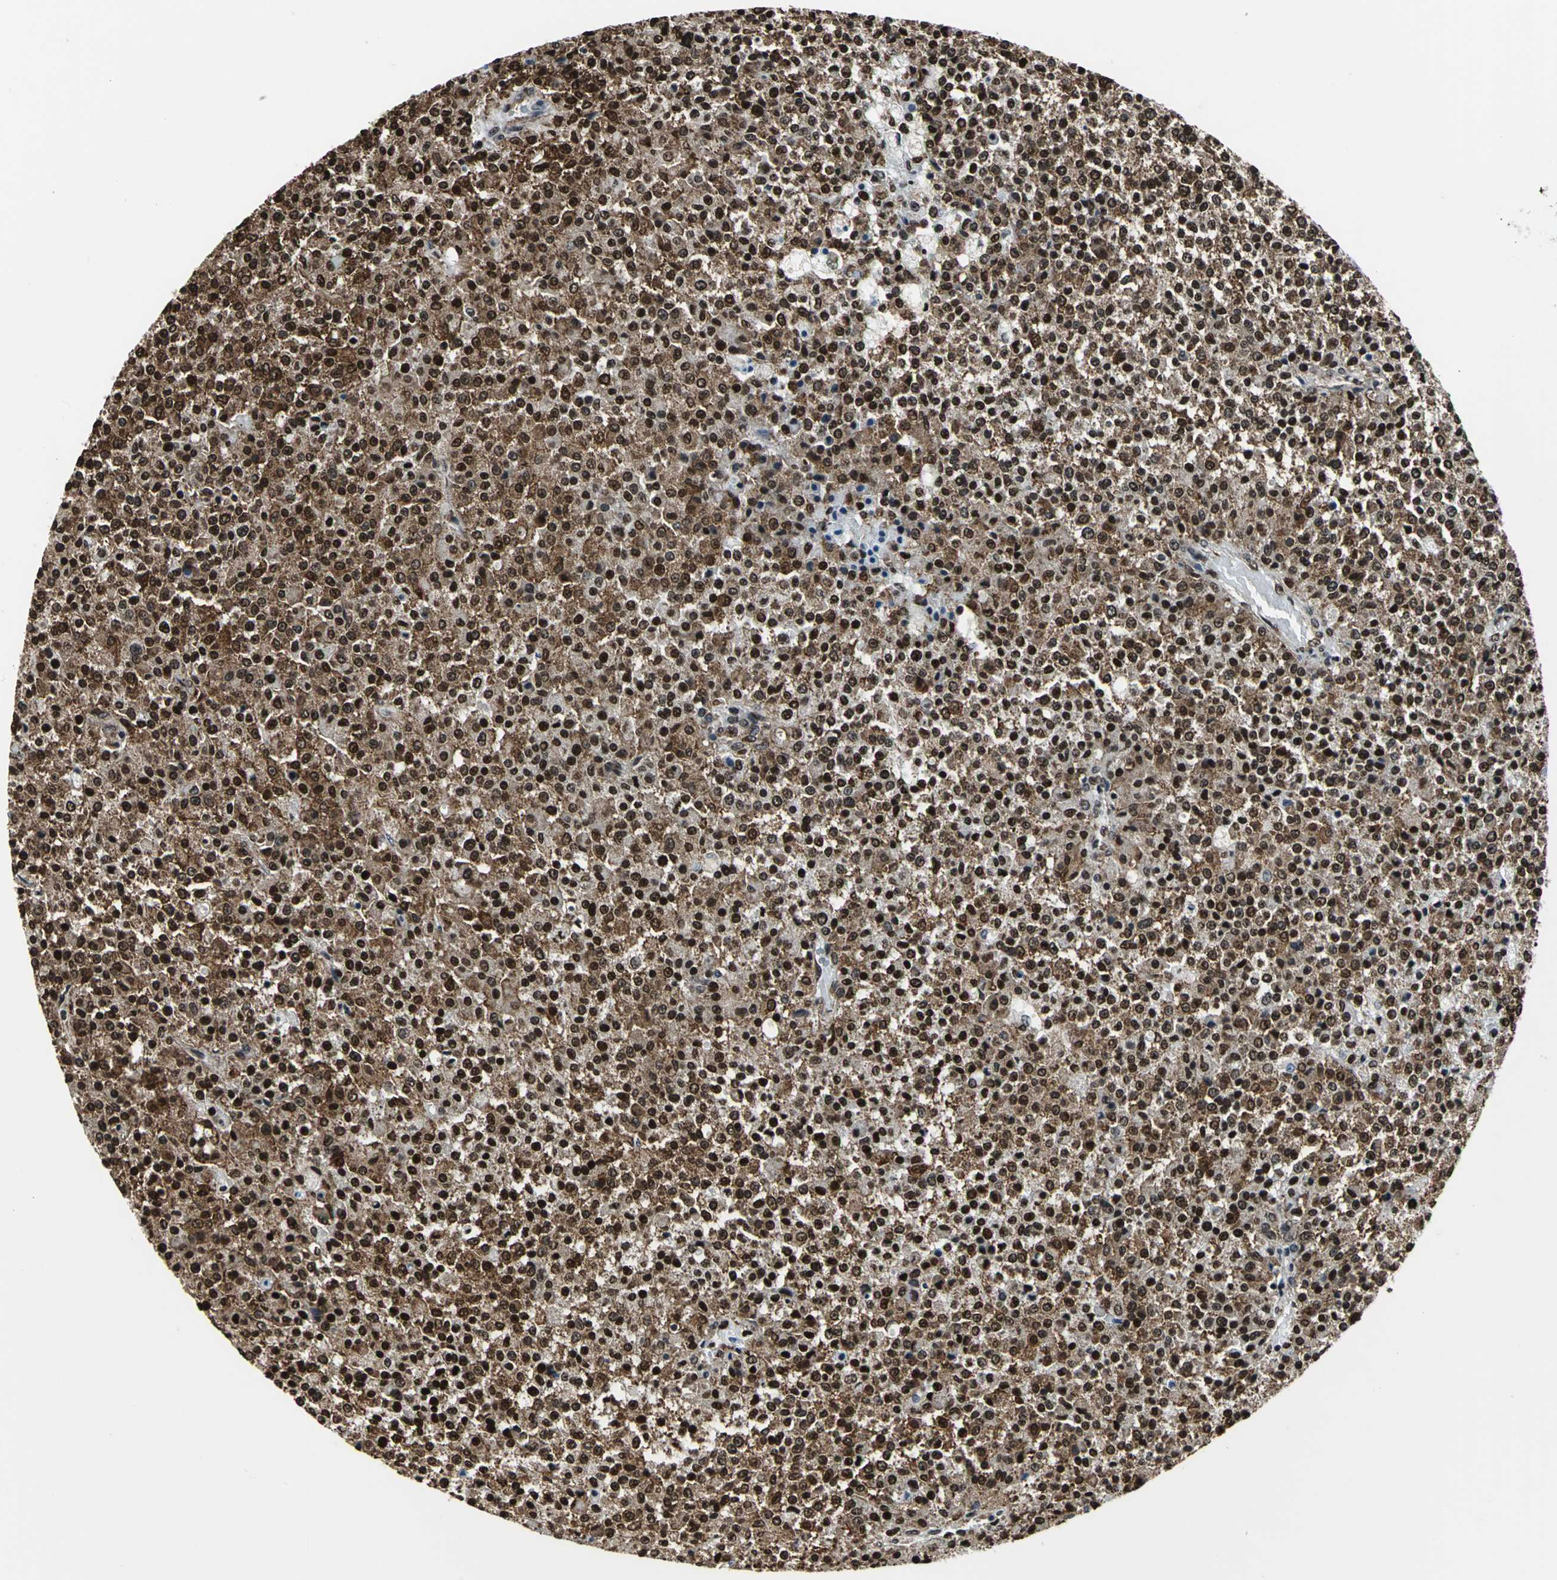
{"staining": {"intensity": "strong", "quantity": ">75%", "location": "cytoplasmic/membranous,nuclear"}, "tissue": "testis cancer", "cell_type": "Tumor cells", "image_type": "cancer", "snomed": [{"axis": "morphology", "description": "Seminoma, NOS"}, {"axis": "topography", "description": "Testis"}], "caption": "Immunohistochemistry (IHC) of human testis seminoma demonstrates high levels of strong cytoplasmic/membranous and nuclear staining in approximately >75% of tumor cells.", "gene": "APEX1", "patient": {"sex": "male", "age": 59}}